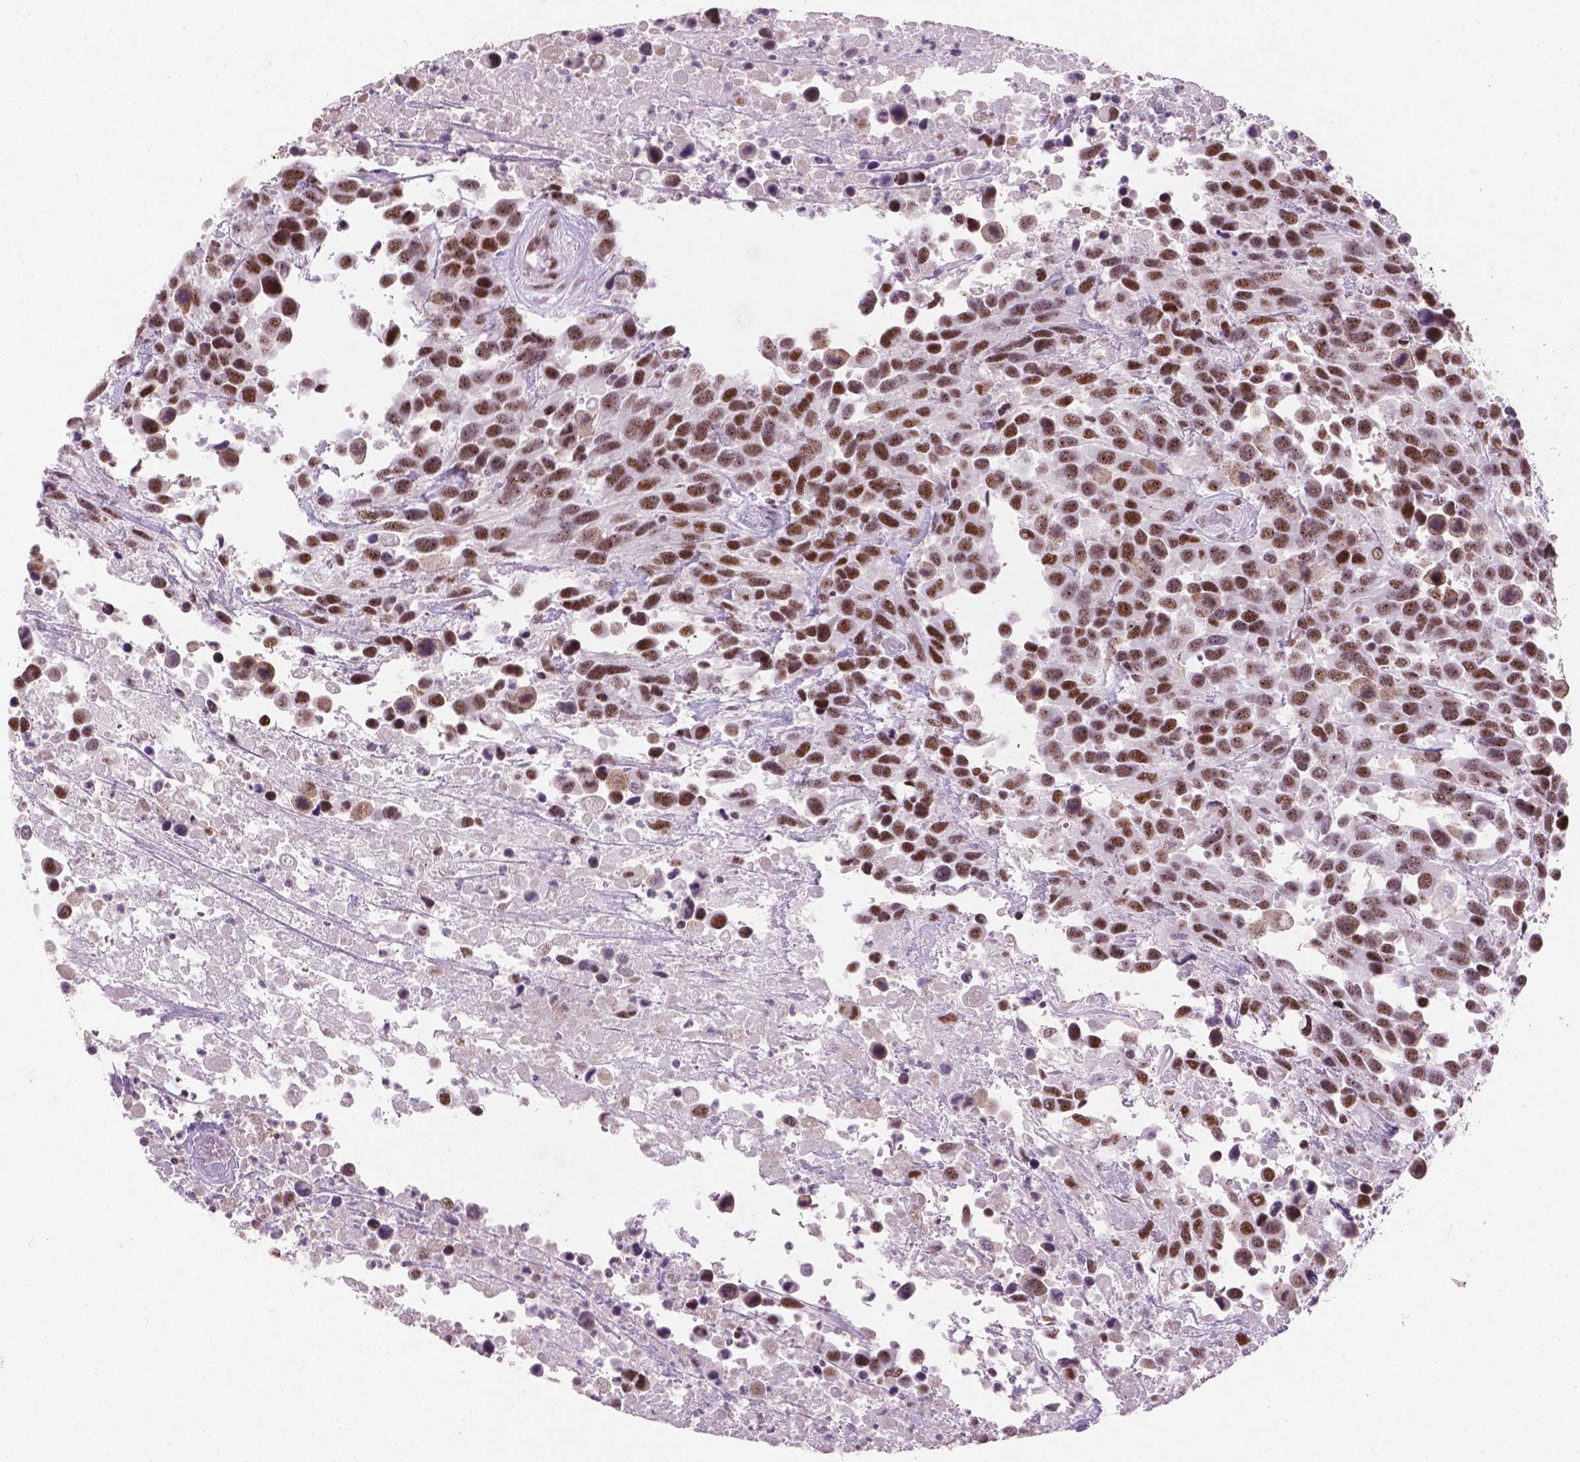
{"staining": {"intensity": "moderate", "quantity": ">75%", "location": "nuclear"}, "tissue": "urothelial cancer", "cell_type": "Tumor cells", "image_type": "cancer", "snomed": [{"axis": "morphology", "description": "Urothelial carcinoma, High grade"}, {"axis": "topography", "description": "Urinary bladder"}], "caption": "Moderate nuclear staining for a protein is present in approximately >75% of tumor cells of high-grade urothelial carcinoma using IHC.", "gene": "COIL", "patient": {"sex": "female", "age": 70}}